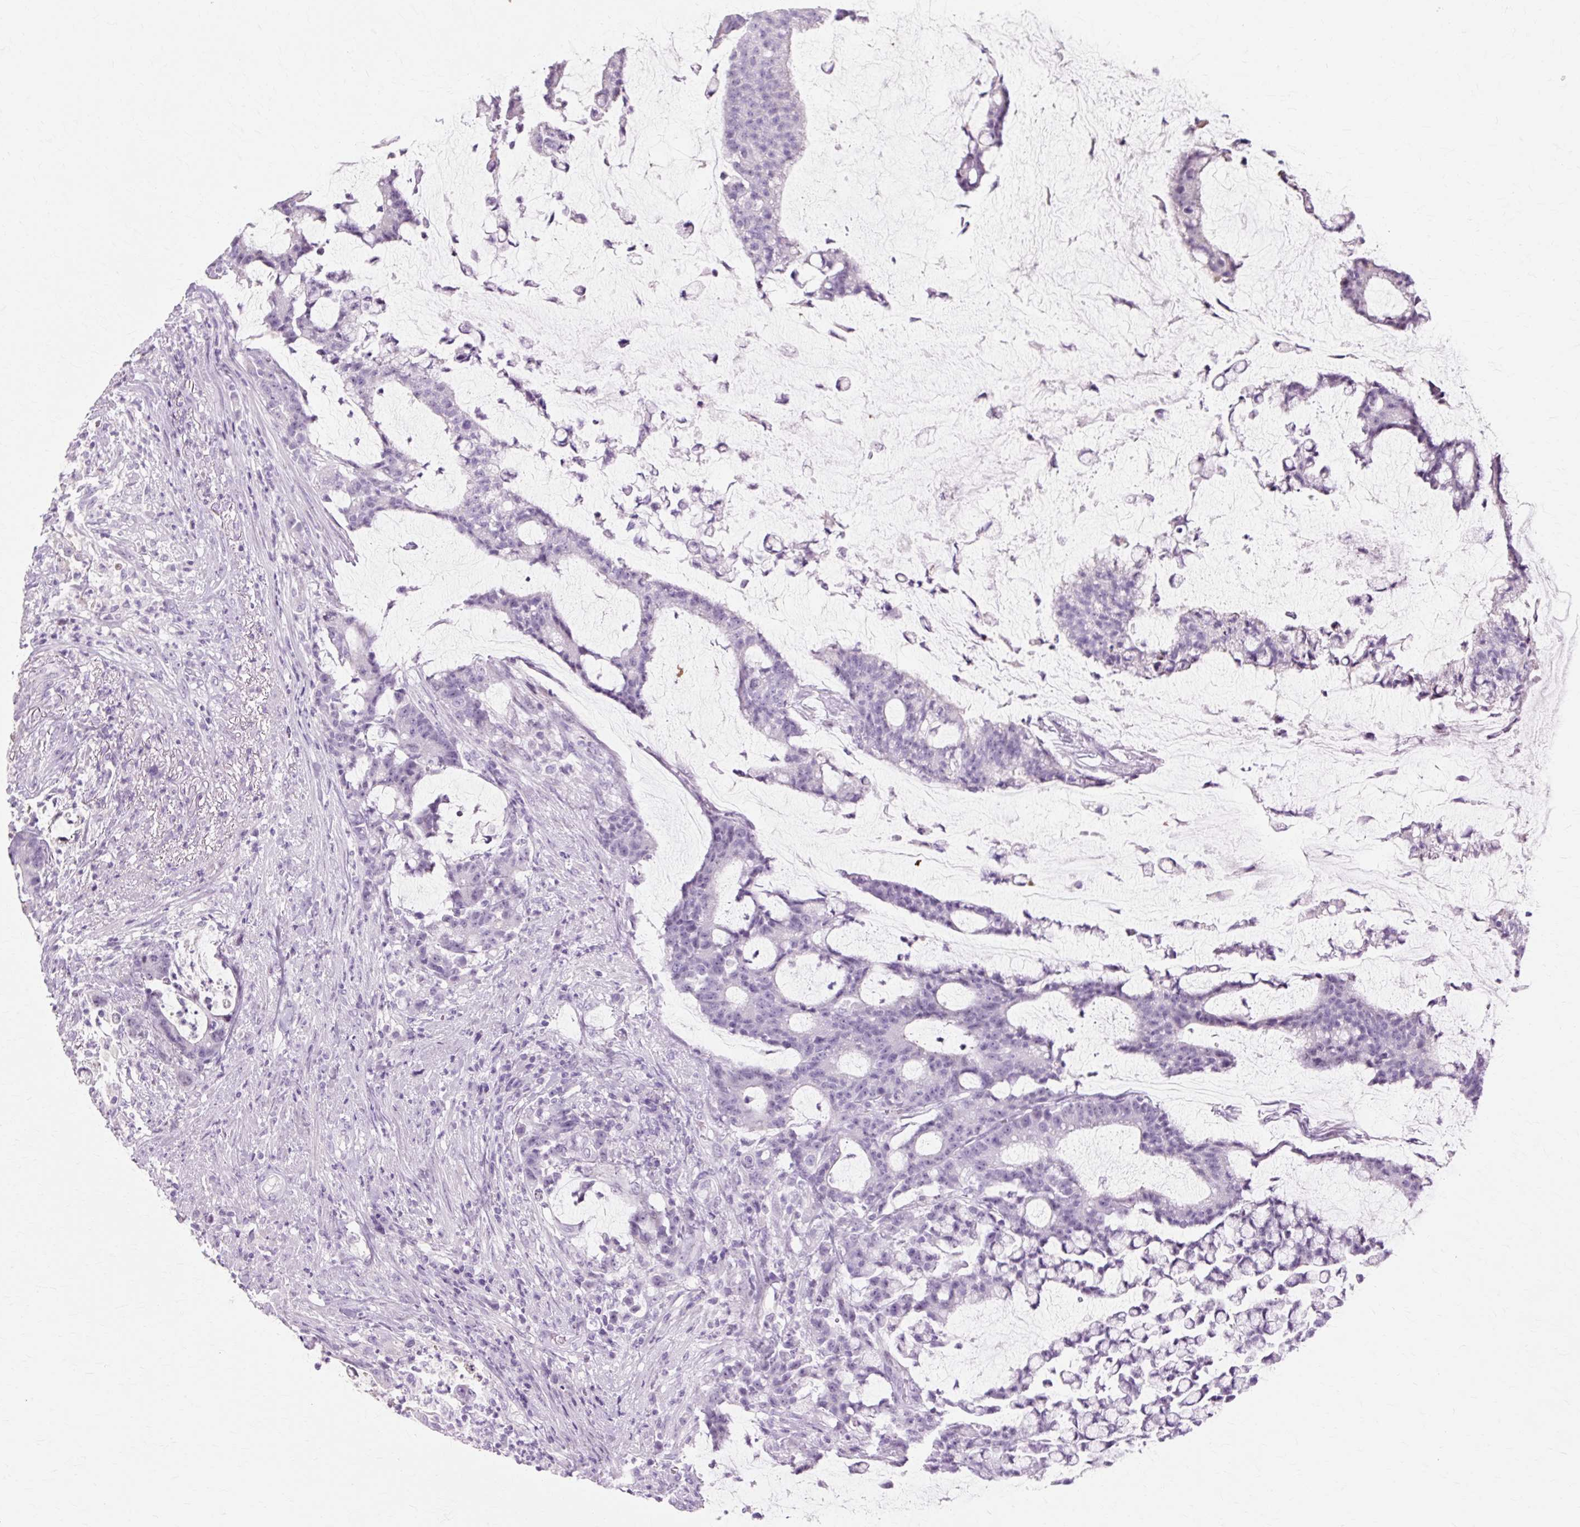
{"staining": {"intensity": "negative", "quantity": "none", "location": "none"}, "tissue": "colorectal cancer", "cell_type": "Tumor cells", "image_type": "cancer", "snomed": [{"axis": "morphology", "description": "Adenocarcinoma, NOS"}, {"axis": "topography", "description": "Colon"}], "caption": "This is a image of immunohistochemistry (IHC) staining of adenocarcinoma (colorectal), which shows no staining in tumor cells. (Stains: DAB IHC with hematoxylin counter stain, Microscopy: brightfield microscopy at high magnification).", "gene": "IRX2", "patient": {"sex": "female", "age": 84}}